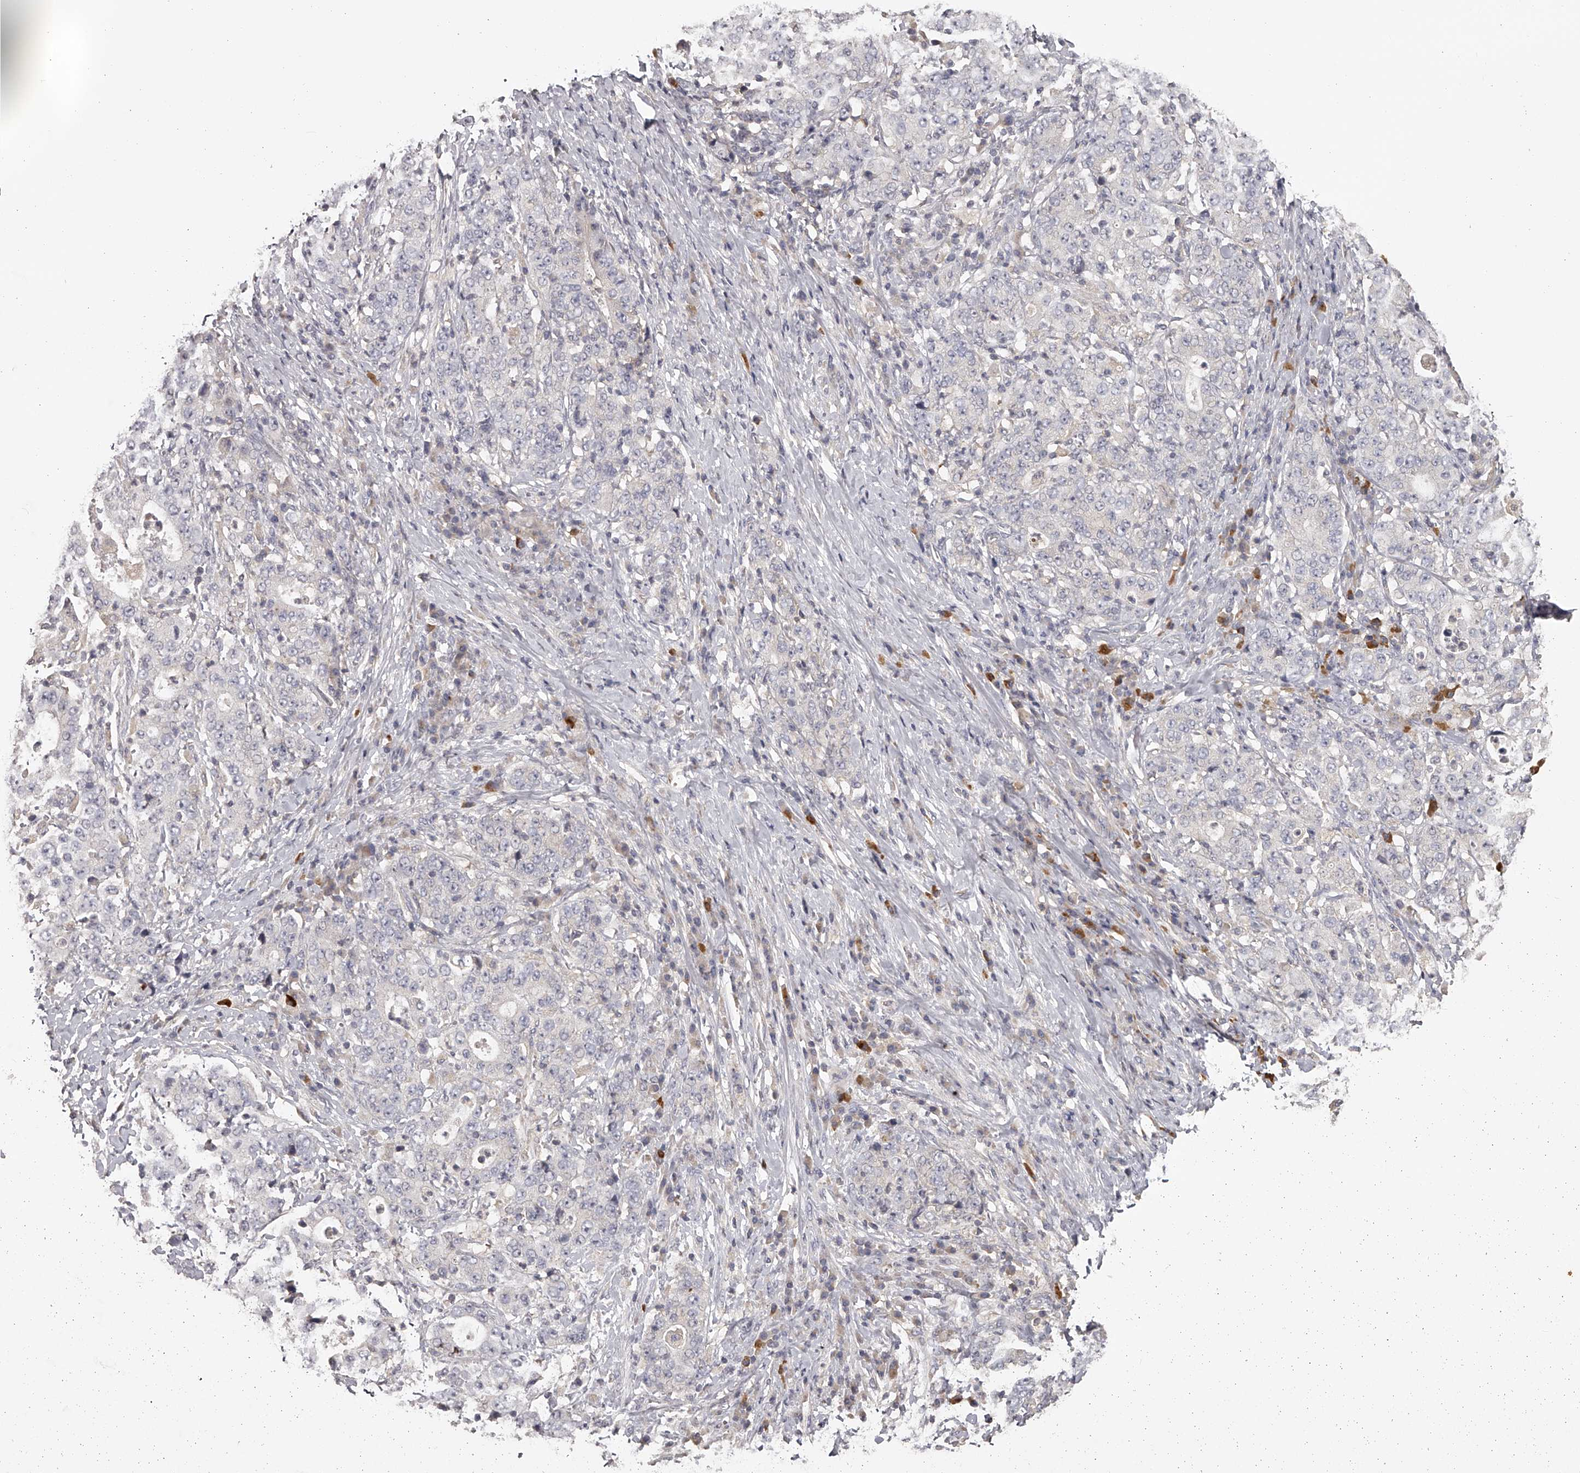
{"staining": {"intensity": "negative", "quantity": "none", "location": "none"}, "tissue": "stomach cancer", "cell_type": "Tumor cells", "image_type": "cancer", "snomed": [{"axis": "morphology", "description": "Normal tissue, NOS"}, {"axis": "morphology", "description": "Adenocarcinoma, NOS"}, {"axis": "topography", "description": "Stomach, upper"}, {"axis": "topography", "description": "Stomach"}], "caption": "Image shows no significant protein positivity in tumor cells of stomach adenocarcinoma. The staining is performed using DAB (3,3'-diaminobenzidine) brown chromogen with nuclei counter-stained in using hematoxylin.", "gene": "TNN", "patient": {"sex": "male", "age": 59}}